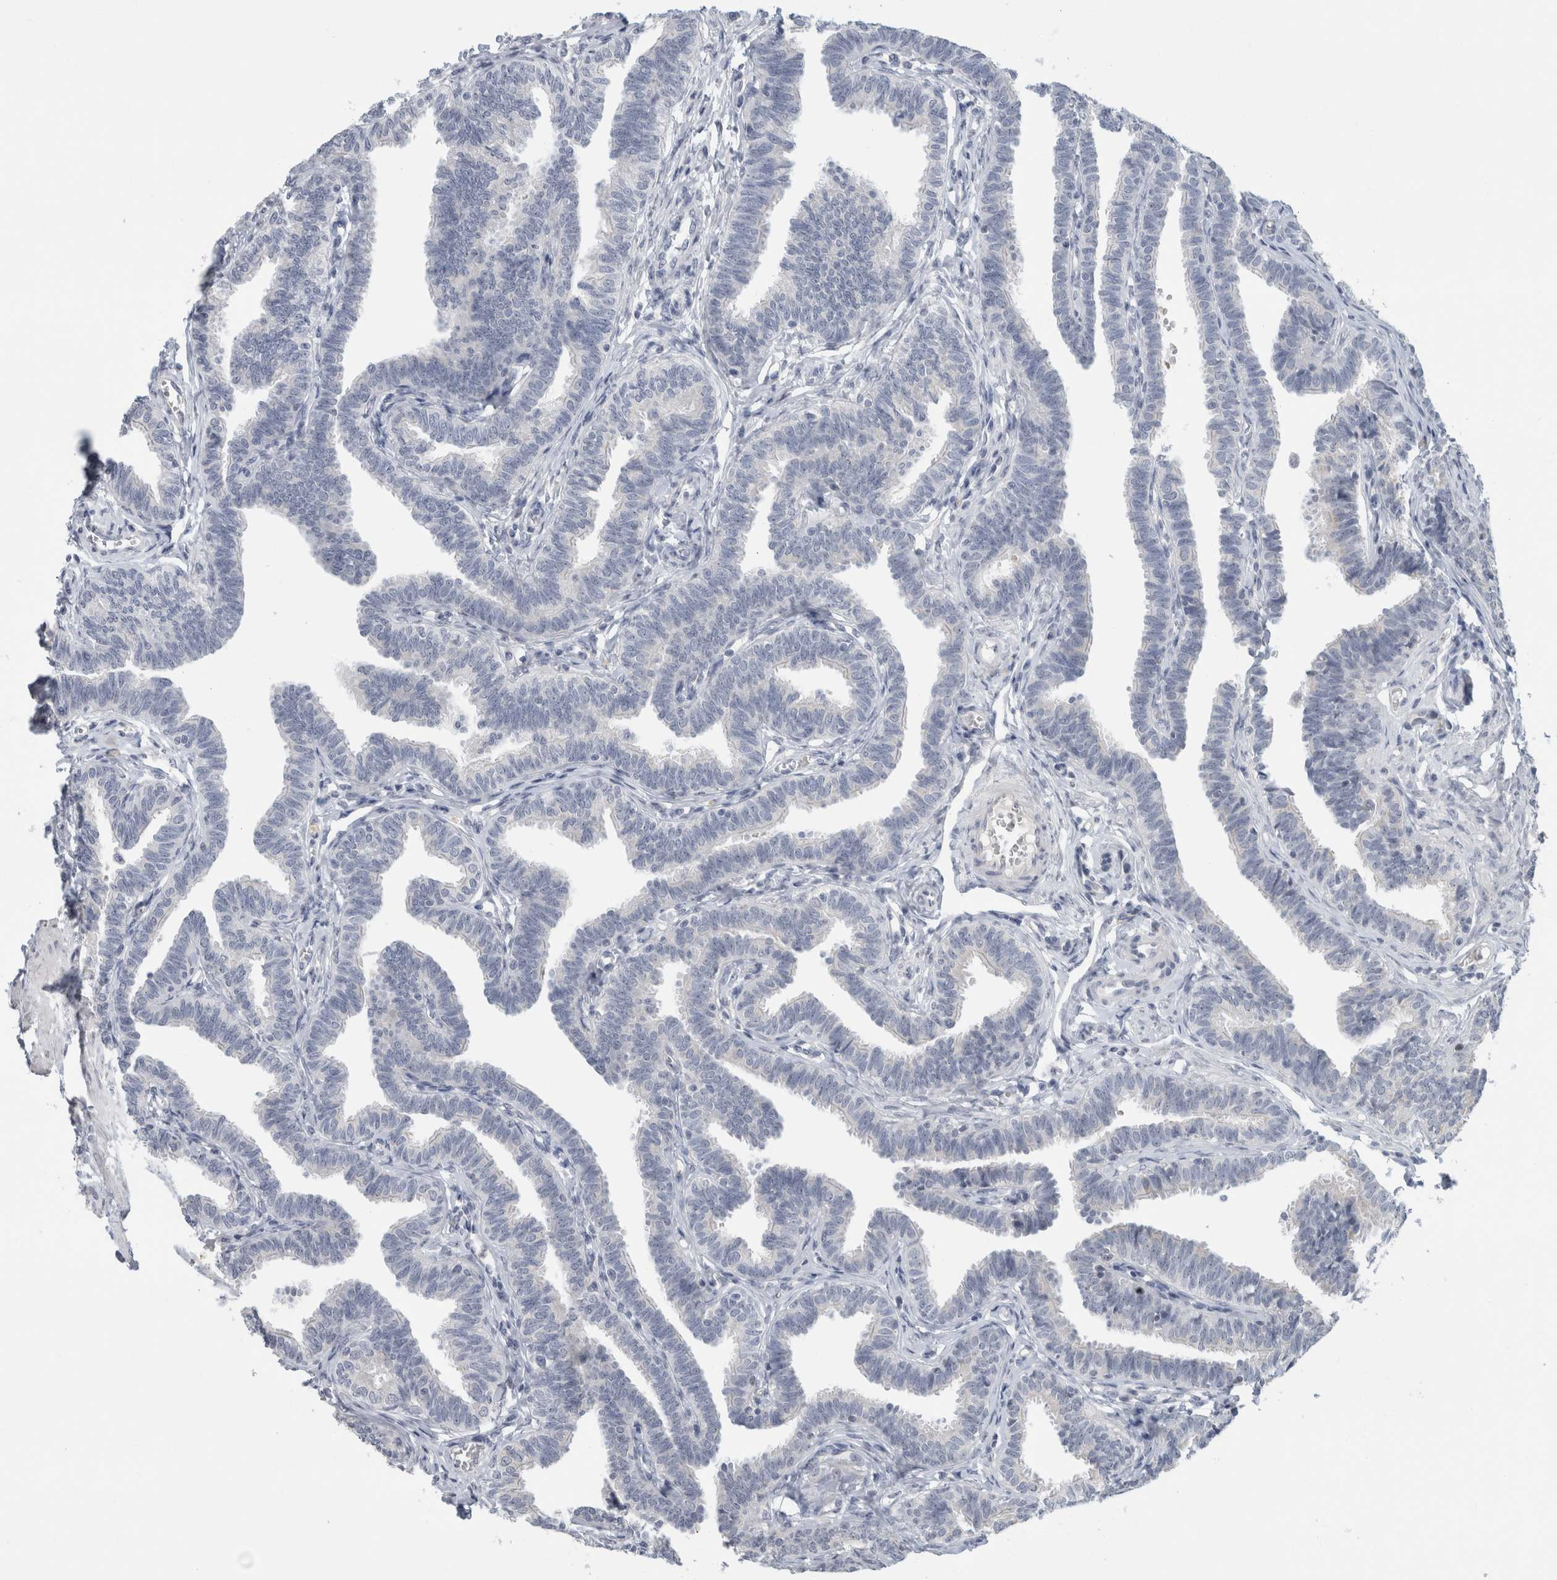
{"staining": {"intensity": "negative", "quantity": "none", "location": "none"}, "tissue": "fallopian tube", "cell_type": "Glandular cells", "image_type": "normal", "snomed": [{"axis": "morphology", "description": "Normal tissue, NOS"}, {"axis": "topography", "description": "Fallopian tube"}, {"axis": "topography", "description": "Ovary"}], "caption": "High magnification brightfield microscopy of unremarkable fallopian tube stained with DAB (brown) and counterstained with hematoxylin (blue): glandular cells show no significant staining. The staining is performed using DAB (3,3'-diaminobenzidine) brown chromogen with nuclei counter-stained in using hematoxylin.", "gene": "FMR1NB", "patient": {"sex": "female", "age": 23}}